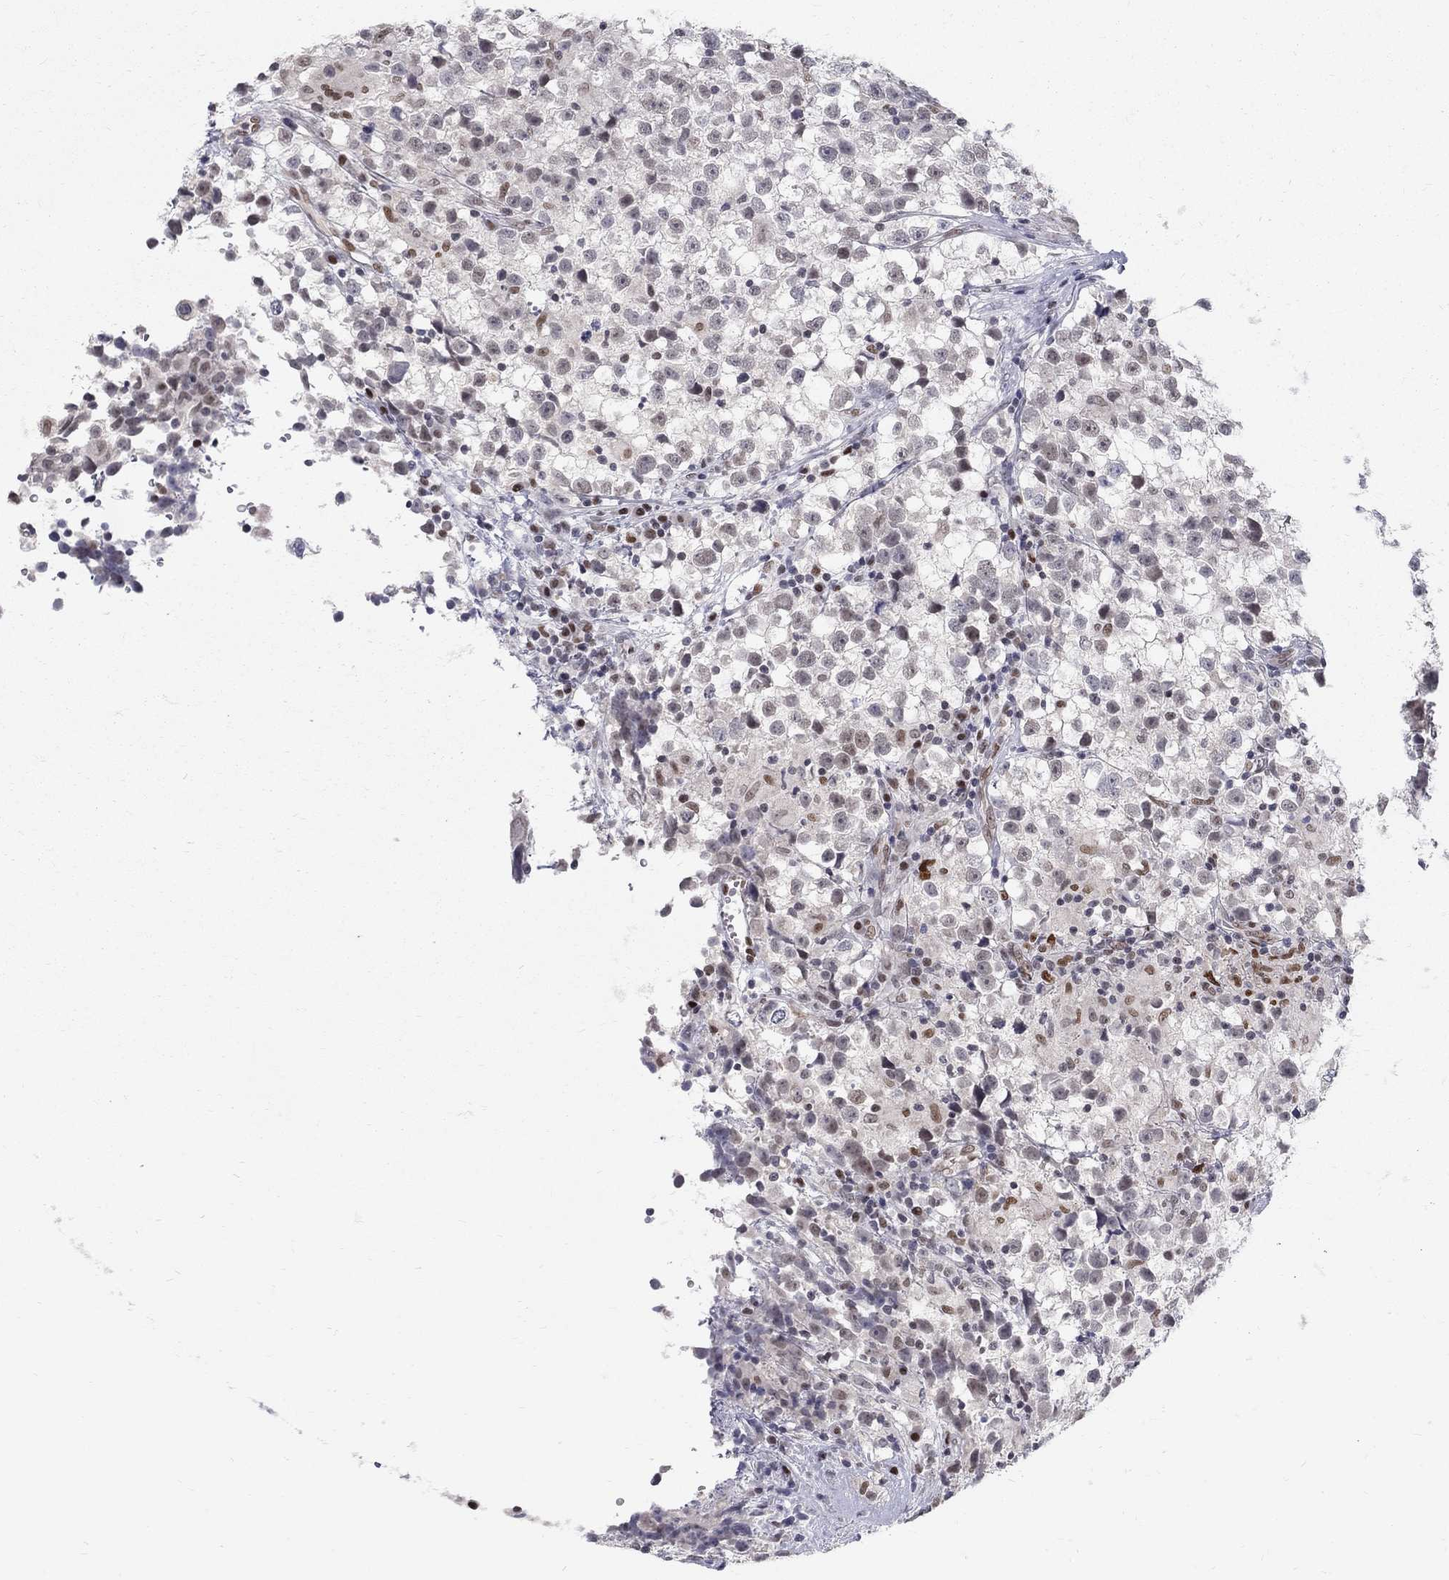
{"staining": {"intensity": "negative", "quantity": "none", "location": "none"}, "tissue": "testis cancer", "cell_type": "Tumor cells", "image_type": "cancer", "snomed": [{"axis": "morphology", "description": "Seminoma, NOS"}, {"axis": "topography", "description": "Testis"}], "caption": "High power microscopy image of an IHC image of testis cancer, revealing no significant expression in tumor cells. (DAB (3,3'-diaminobenzidine) immunohistochemistry (IHC) visualized using brightfield microscopy, high magnification).", "gene": "GCFC2", "patient": {"sex": "male", "age": 31}}